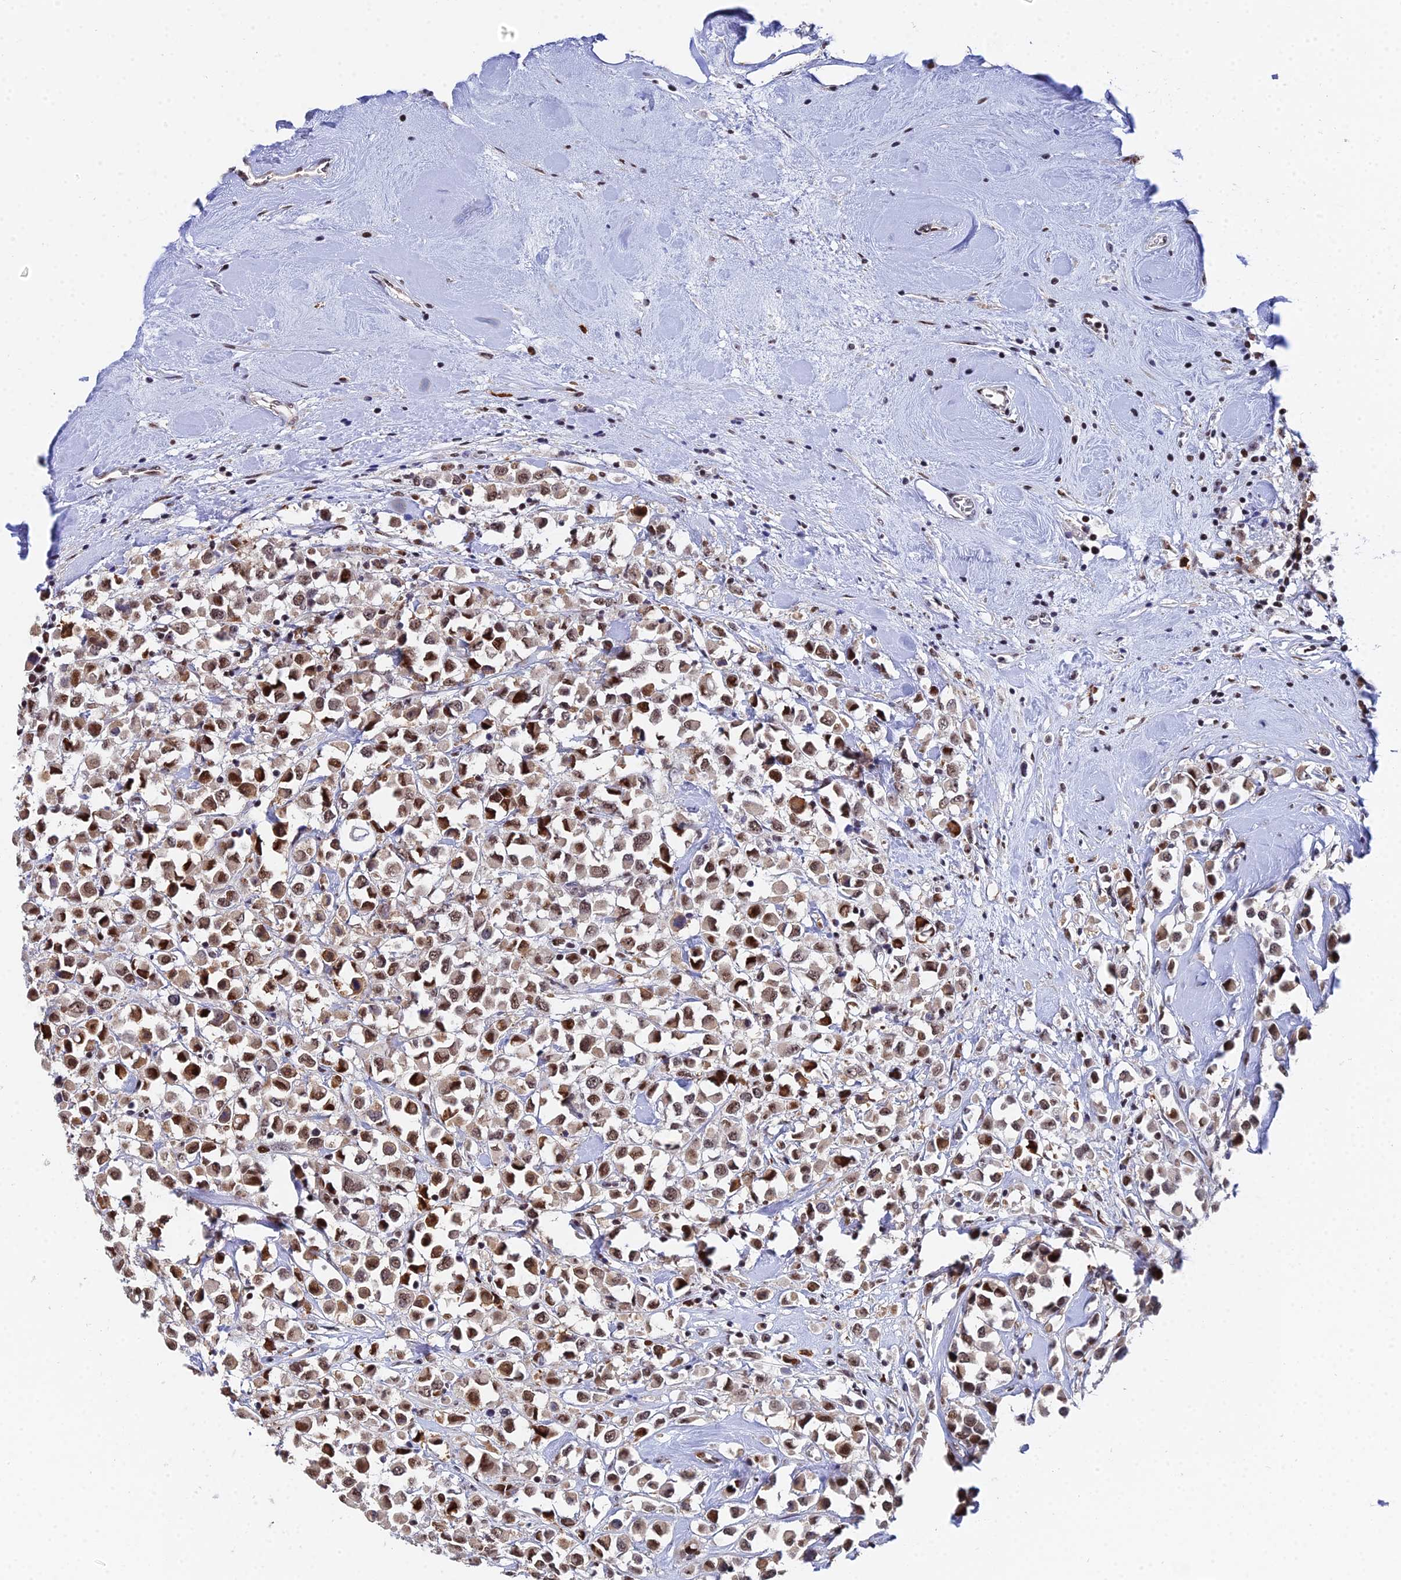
{"staining": {"intensity": "moderate", "quantity": ">75%", "location": "cytoplasmic/membranous,nuclear"}, "tissue": "breast cancer", "cell_type": "Tumor cells", "image_type": "cancer", "snomed": [{"axis": "morphology", "description": "Duct carcinoma"}, {"axis": "topography", "description": "Breast"}], "caption": "Protein staining exhibits moderate cytoplasmic/membranous and nuclear staining in approximately >75% of tumor cells in breast invasive ductal carcinoma.", "gene": "TIFA", "patient": {"sex": "female", "age": 61}}